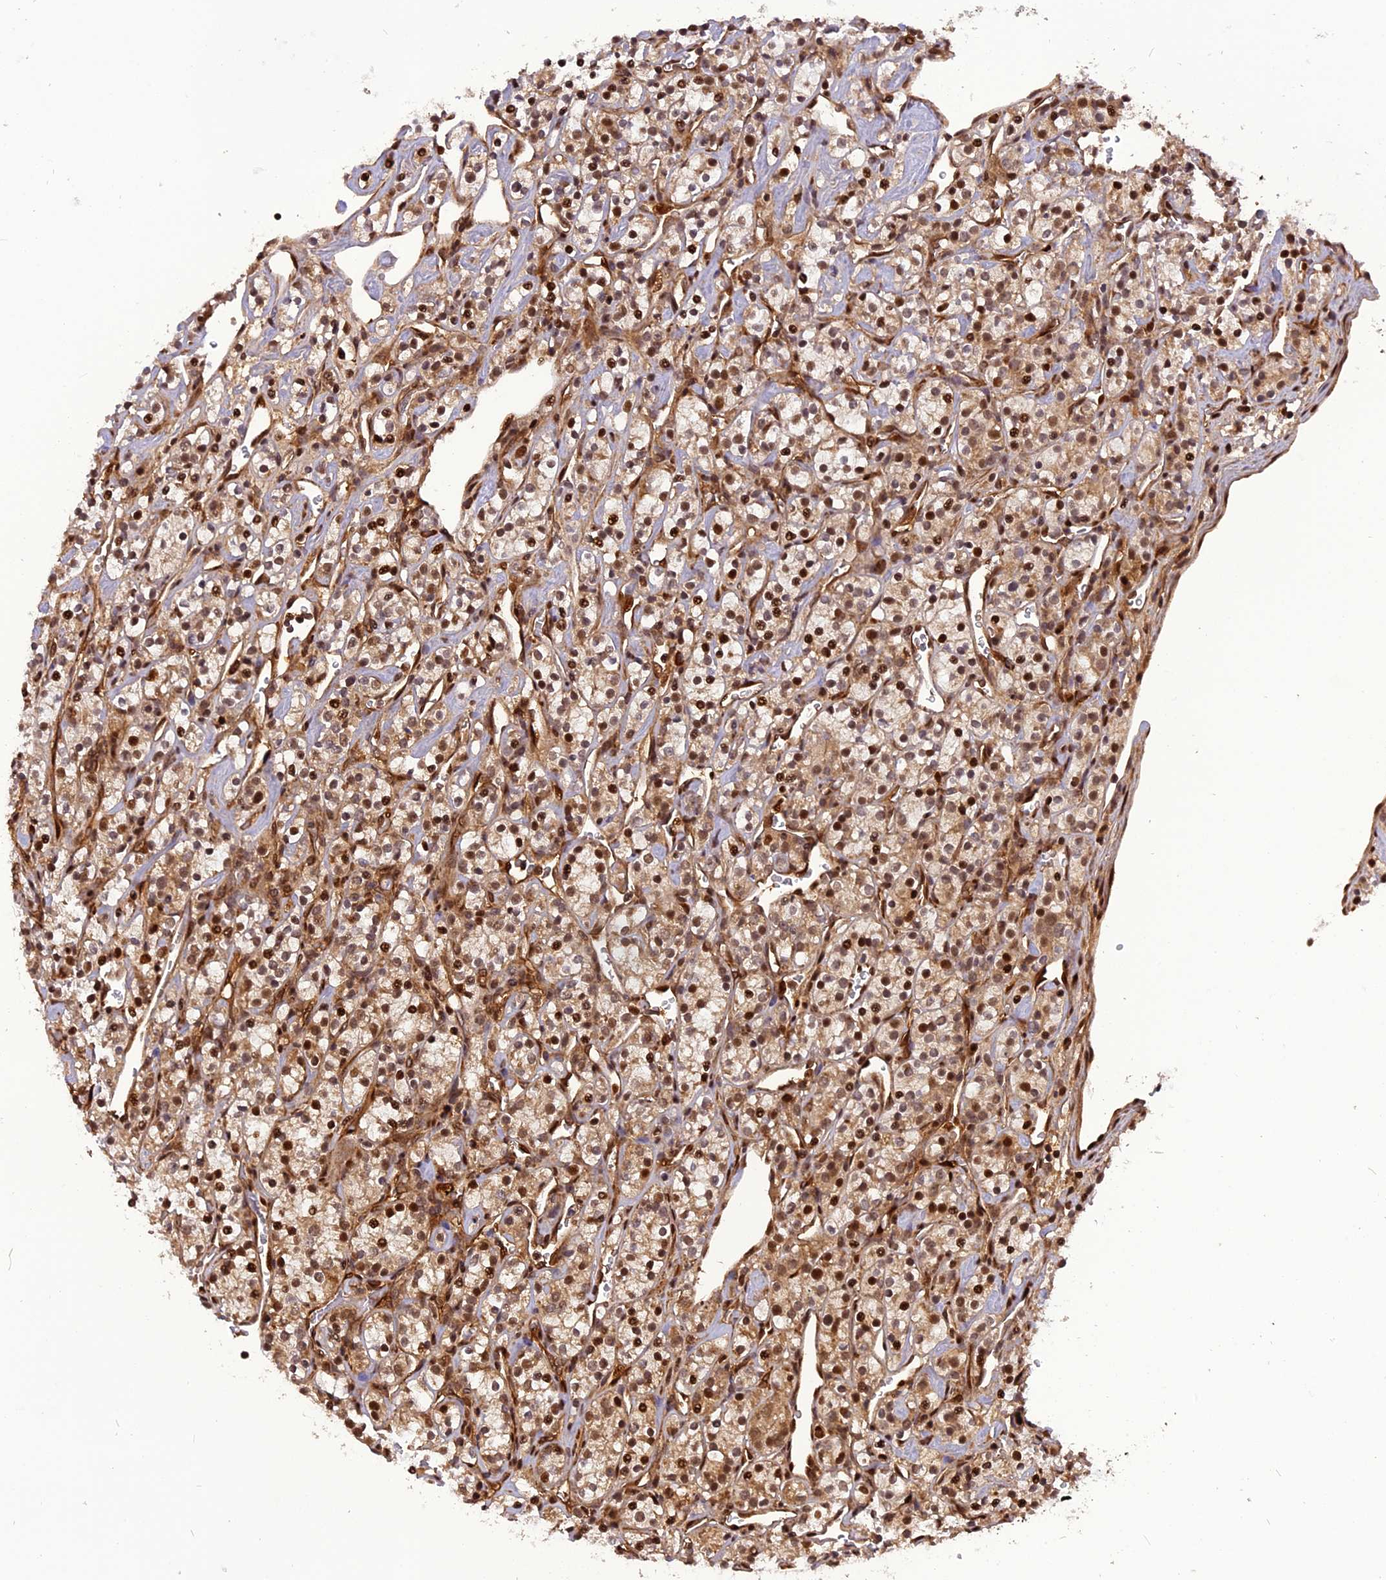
{"staining": {"intensity": "moderate", "quantity": ">75%", "location": "cytoplasmic/membranous,nuclear"}, "tissue": "renal cancer", "cell_type": "Tumor cells", "image_type": "cancer", "snomed": [{"axis": "morphology", "description": "Adenocarcinoma, NOS"}, {"axis": "topography", "description": "Kidney"}], "caption": "Immunohistochemistry (IHC) of human adenocarcinoma (renal) reveals medium levels of moderate cytoplasmic/membranous and nuclear positivity in about >75% of tumor cells.", "gene": "MICALL1", "patient": {"sex": "male", "age": 77}}